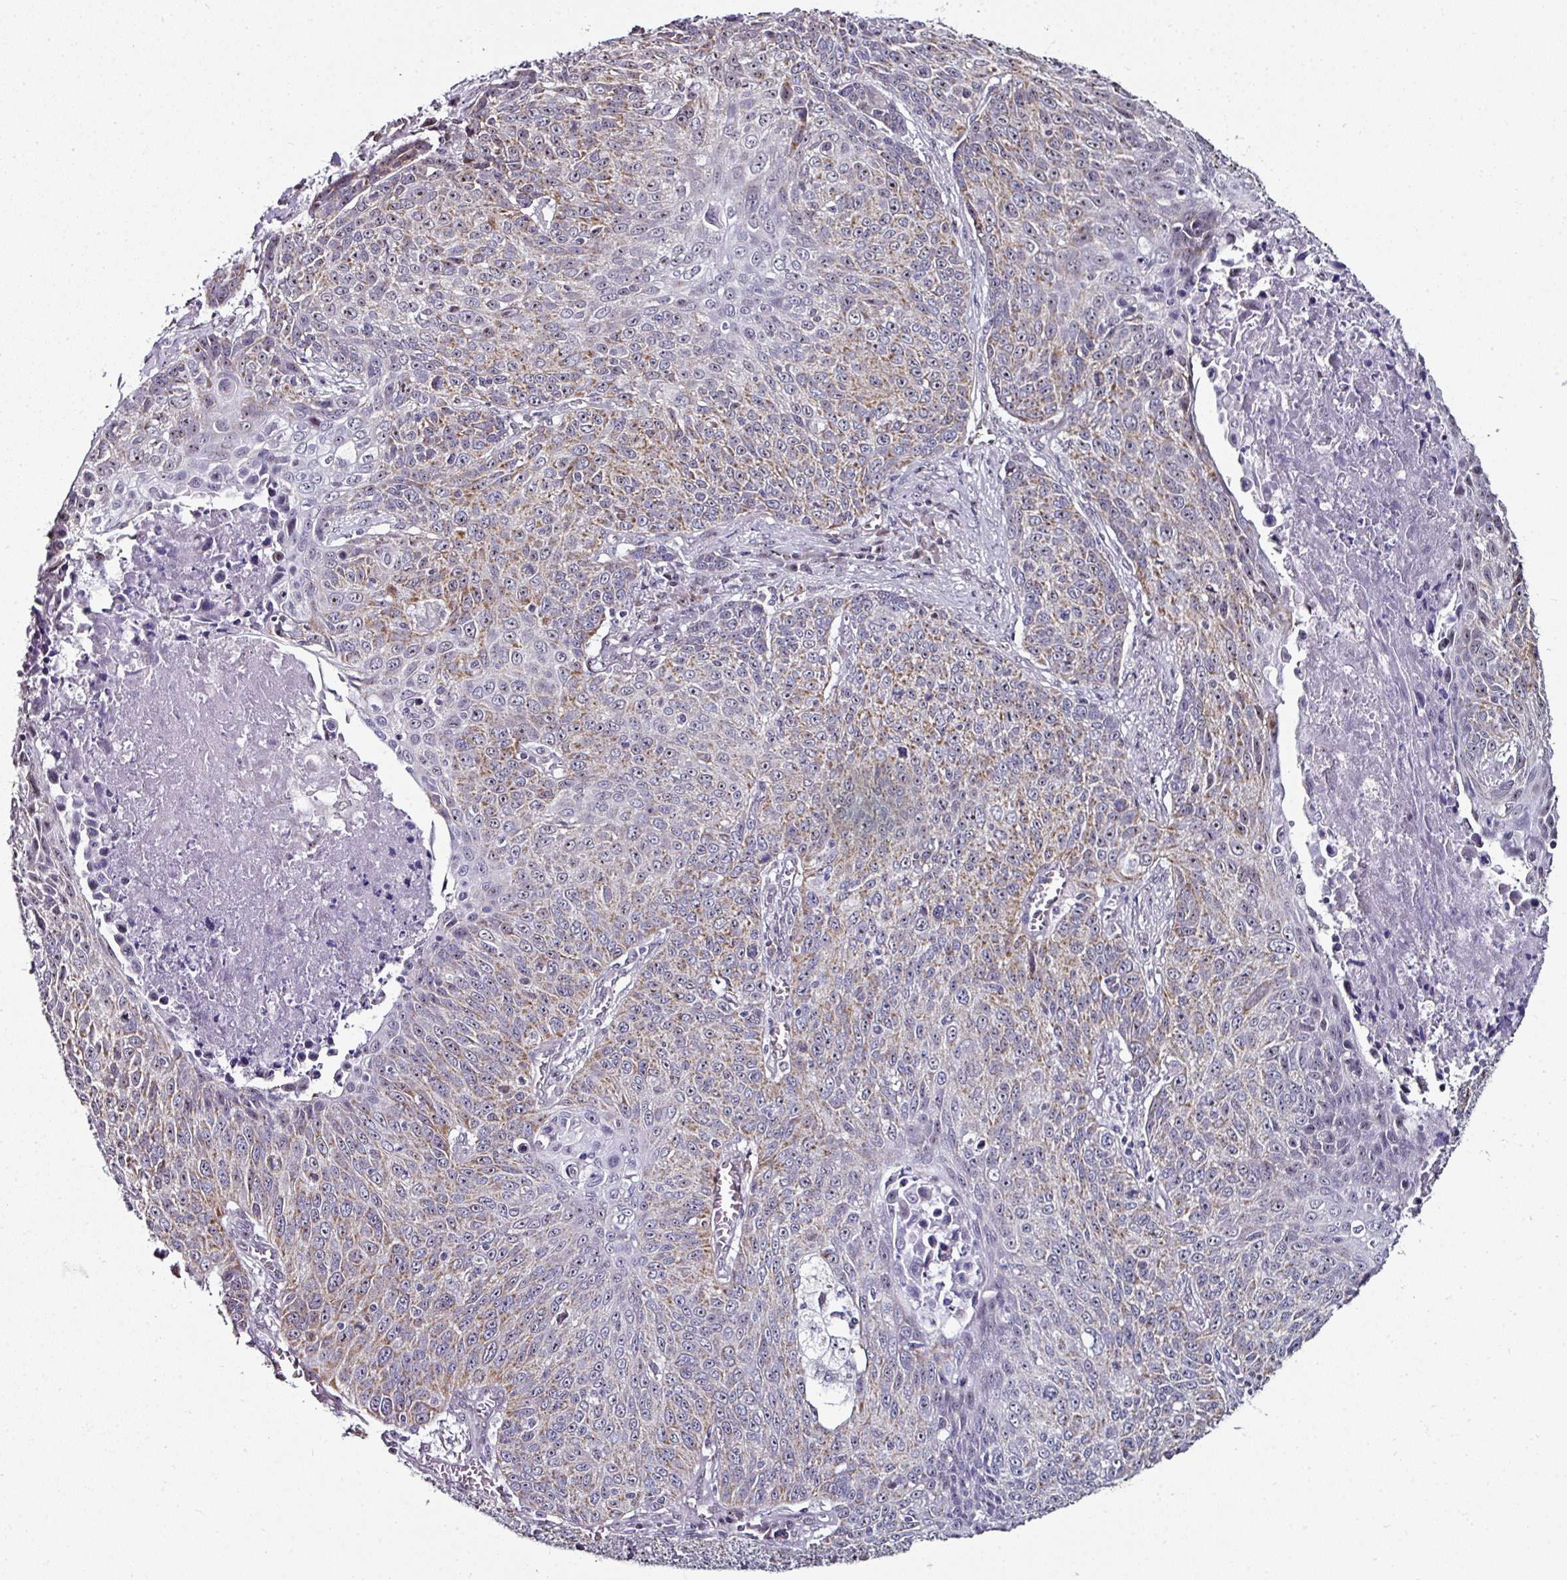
{"staining": {"intensity": "moderate", "quantity": "<25%", "location": "cytoplasmic/membranous"}, "tissue": "lung cancer", "cell_type": "Tumor cells", "image_type": "cancer", "snomed": [{"axis": "morphology", "description": "Squamous cell carcinoma, NOS"}, {"axis": "topography", "description": "Lung"}], "caption": "IHC image of neoplastic tissue: human lung cancer (squamous cell carcinoma) stained using IHC exhibits low levels of moderate protein expression localized specifically in the cytoplasmic/membranous of tumor cells, appearing as a cytoplasmic/membranous brown color.", "gene": "NACC2", "patient": {"sex": "male", "age": 78}}